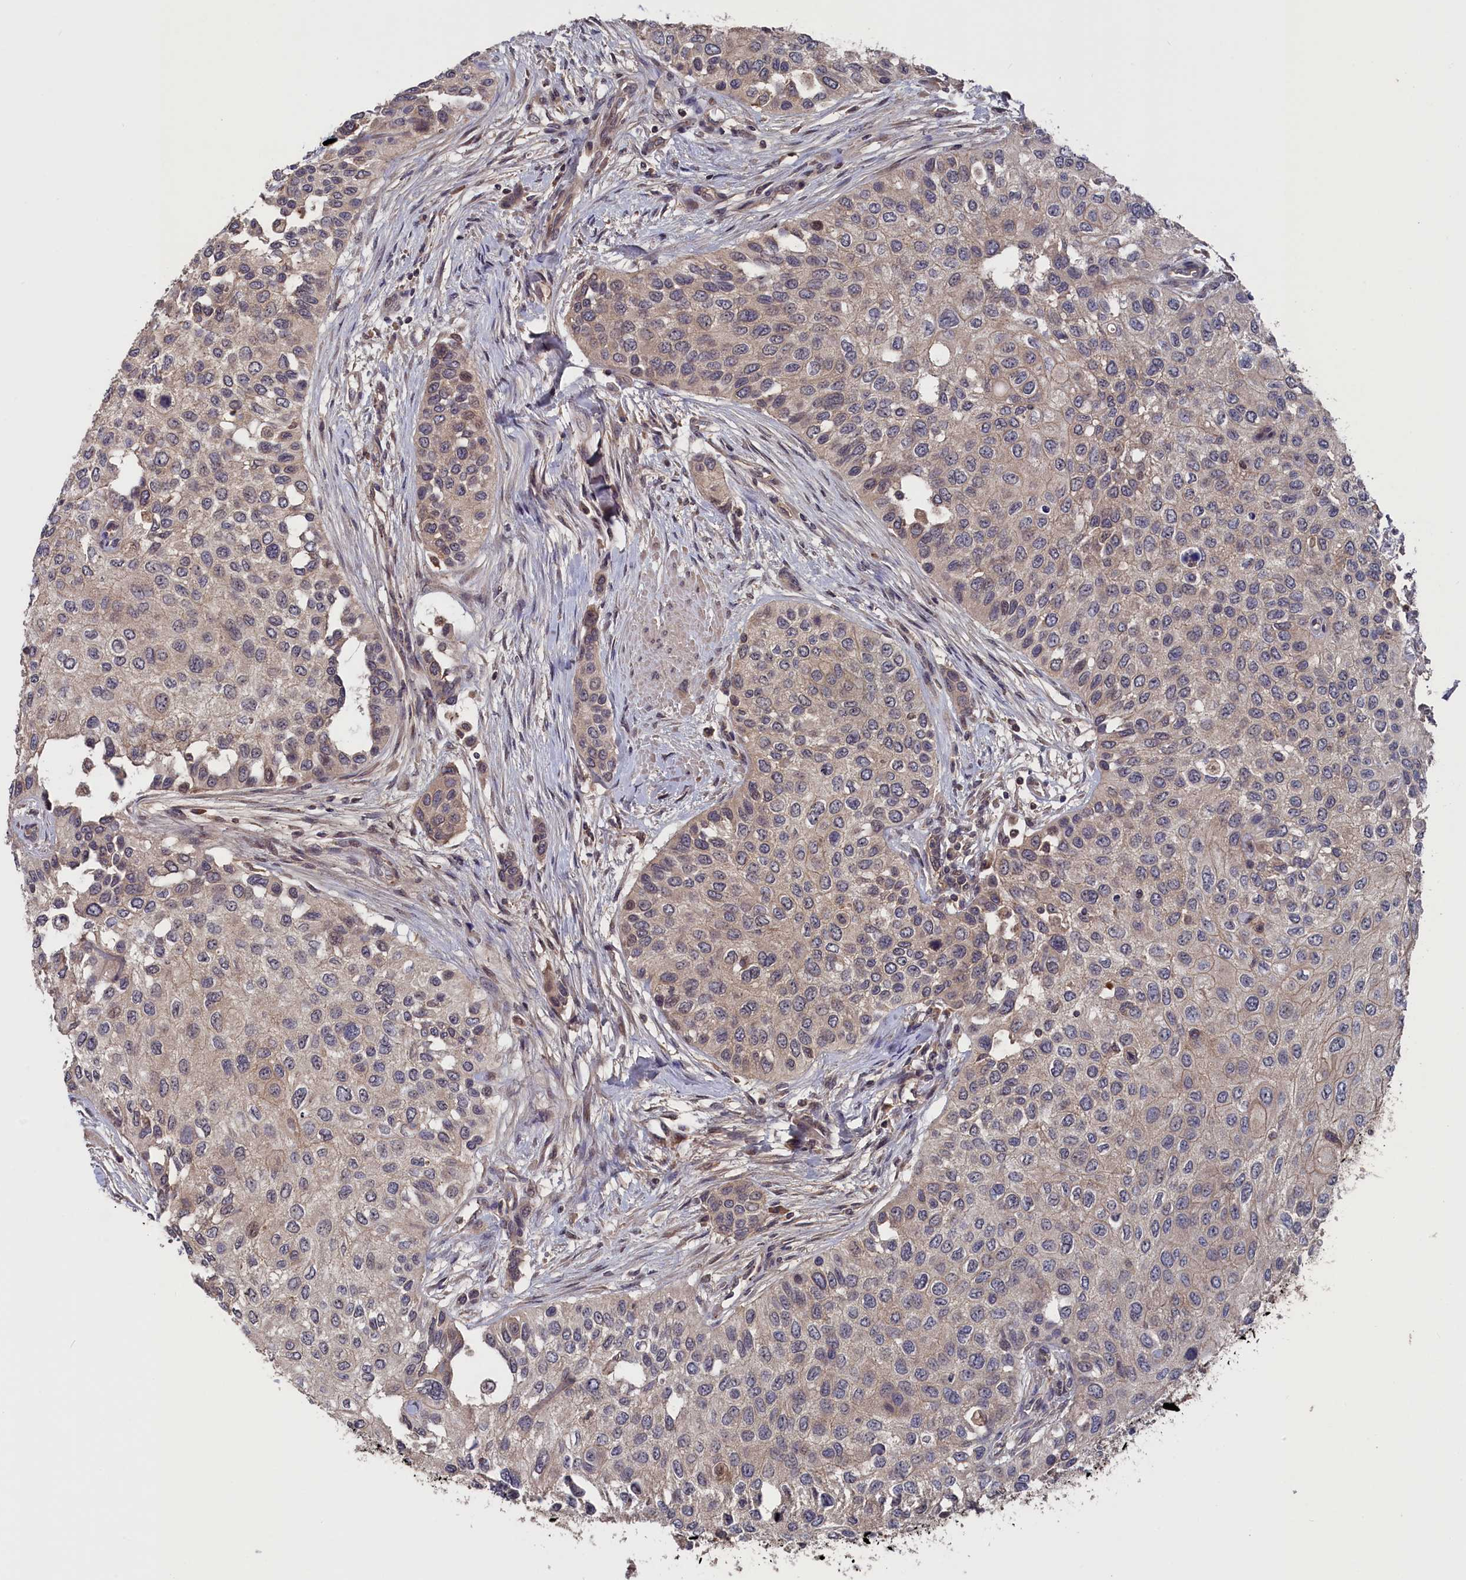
{"staining": {"intensity": "weak", "quantity": "25%-75%", "location": "cytoplasmic/membranous,nuclear"}, "tissue": "urothelial cancer", "cell_type": "Tumor cells", "image_type": "cancer", "snomed": [{"axis": "morphology", "description": "Normal tissue, NOS"}, {"axis": "morphology", "description": "Urothelial carcinoma, High grade"}, {"axis": "topography", "description": "Vascular tissue"}, {"axis": "topography", "description": "Urinary bladder"}], "caption": "Immunohistochemistry histopathology image of neoplastic tissue: urothelial cancer stained using IHC exhibits low levels of weak protein expression localized specifically in the cytoplasmic/membranous and nuclear of tumor cells, appearing as a cytoplasmic/membranous and nuclear brown color.", "gene": "TMC5", "patient": {"sex": "female", "age": 56}}